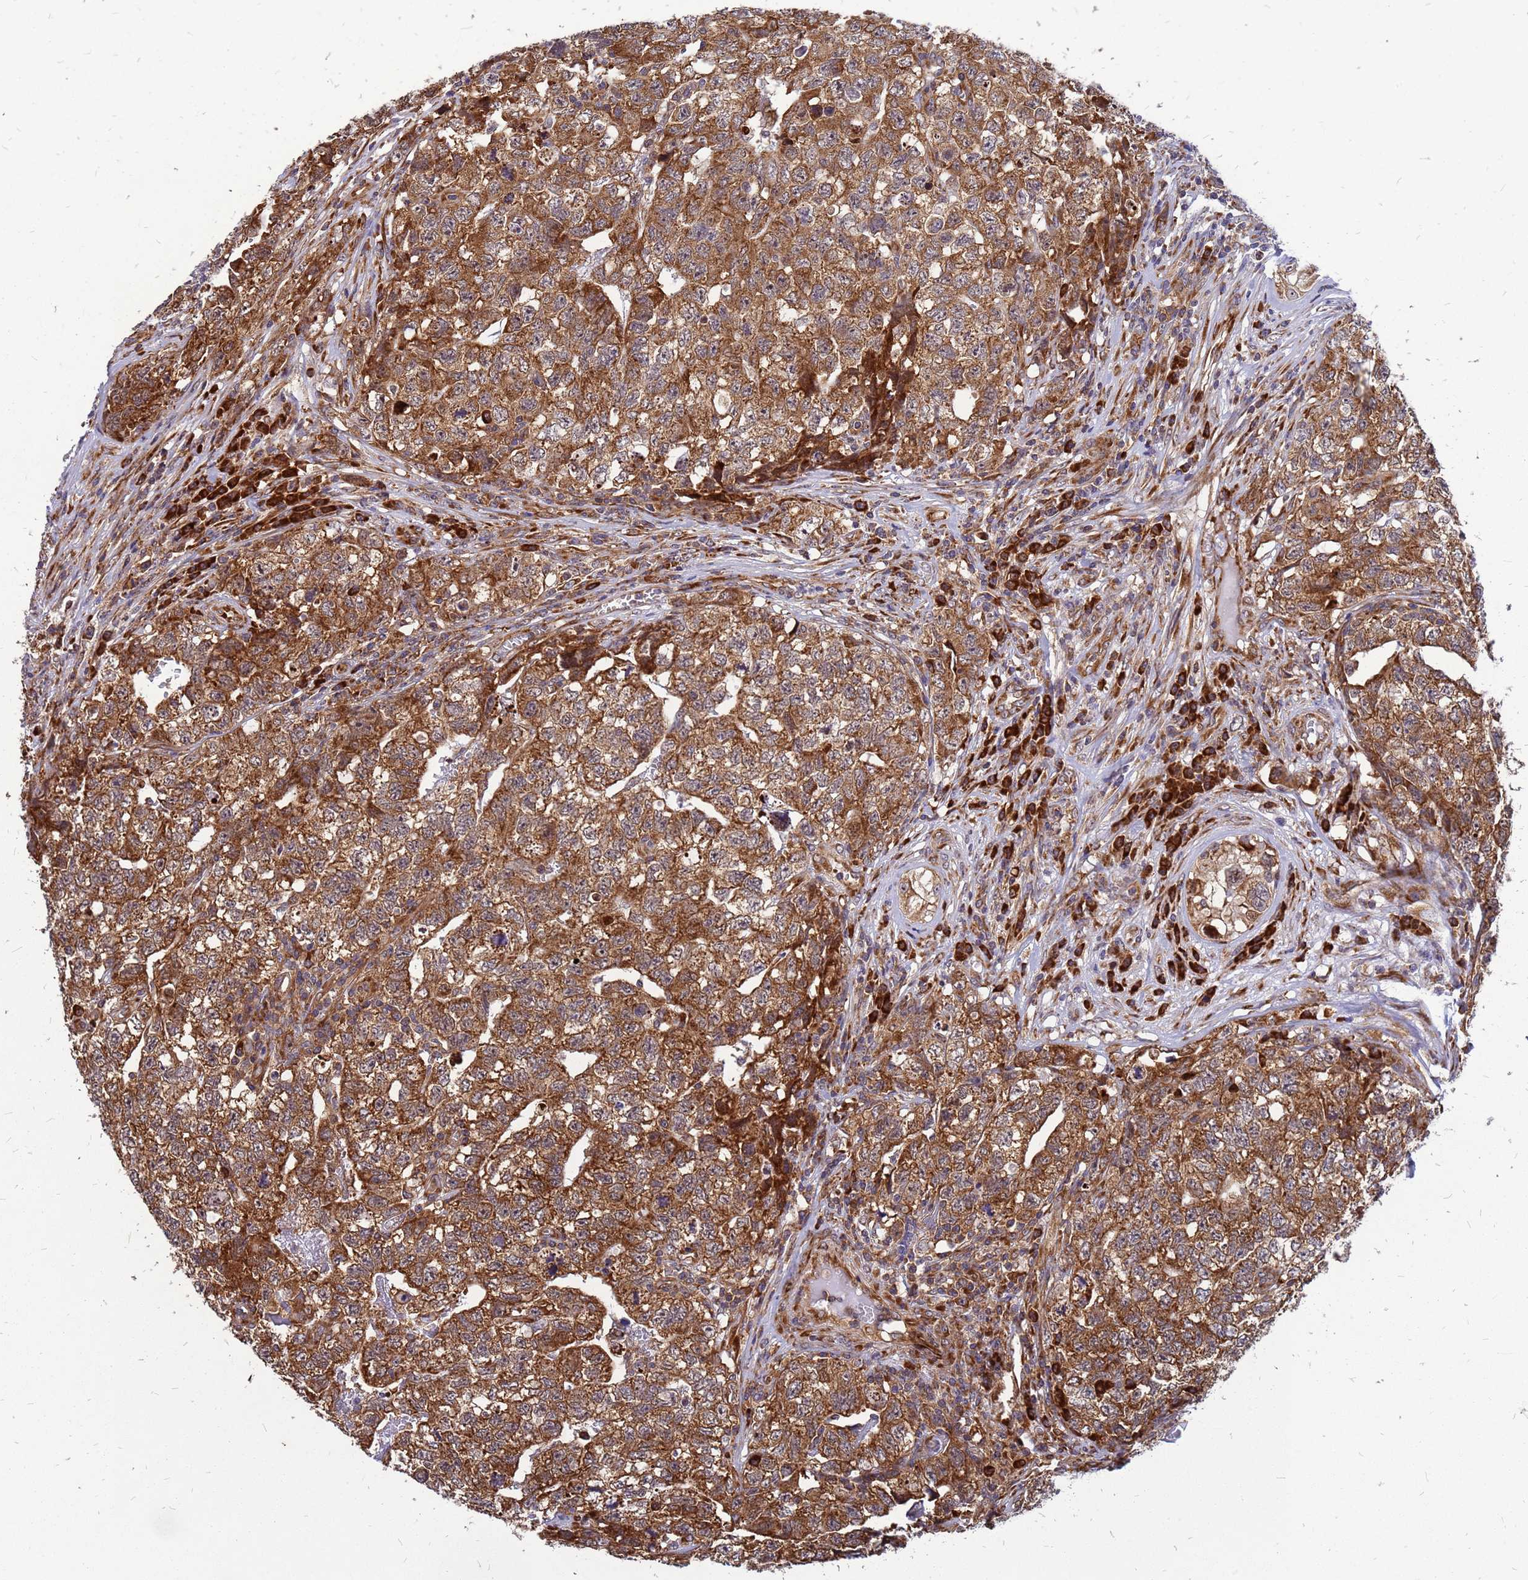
{"staining": {"intensity": "moderate", "quantity": ">75%", "location": "cytoplasmic/membranous"}, "tissue": "testis cancer", "cell_type": "Tumor cells", "image_type": "cancer", "snomed": [{"axis": "morphology", "description": "Carcinoma, Embryonal, NOS"}, {"axis": "topography", "description": "Testis"}], "caption": "Tumor cells display medium levels of moderate cytoplasmic/membranous positivity in about >75% of cells in human embryonal carcinoma (testis).", "gene": "RPL8", "patient": {"sex": "male", "age": 31}}